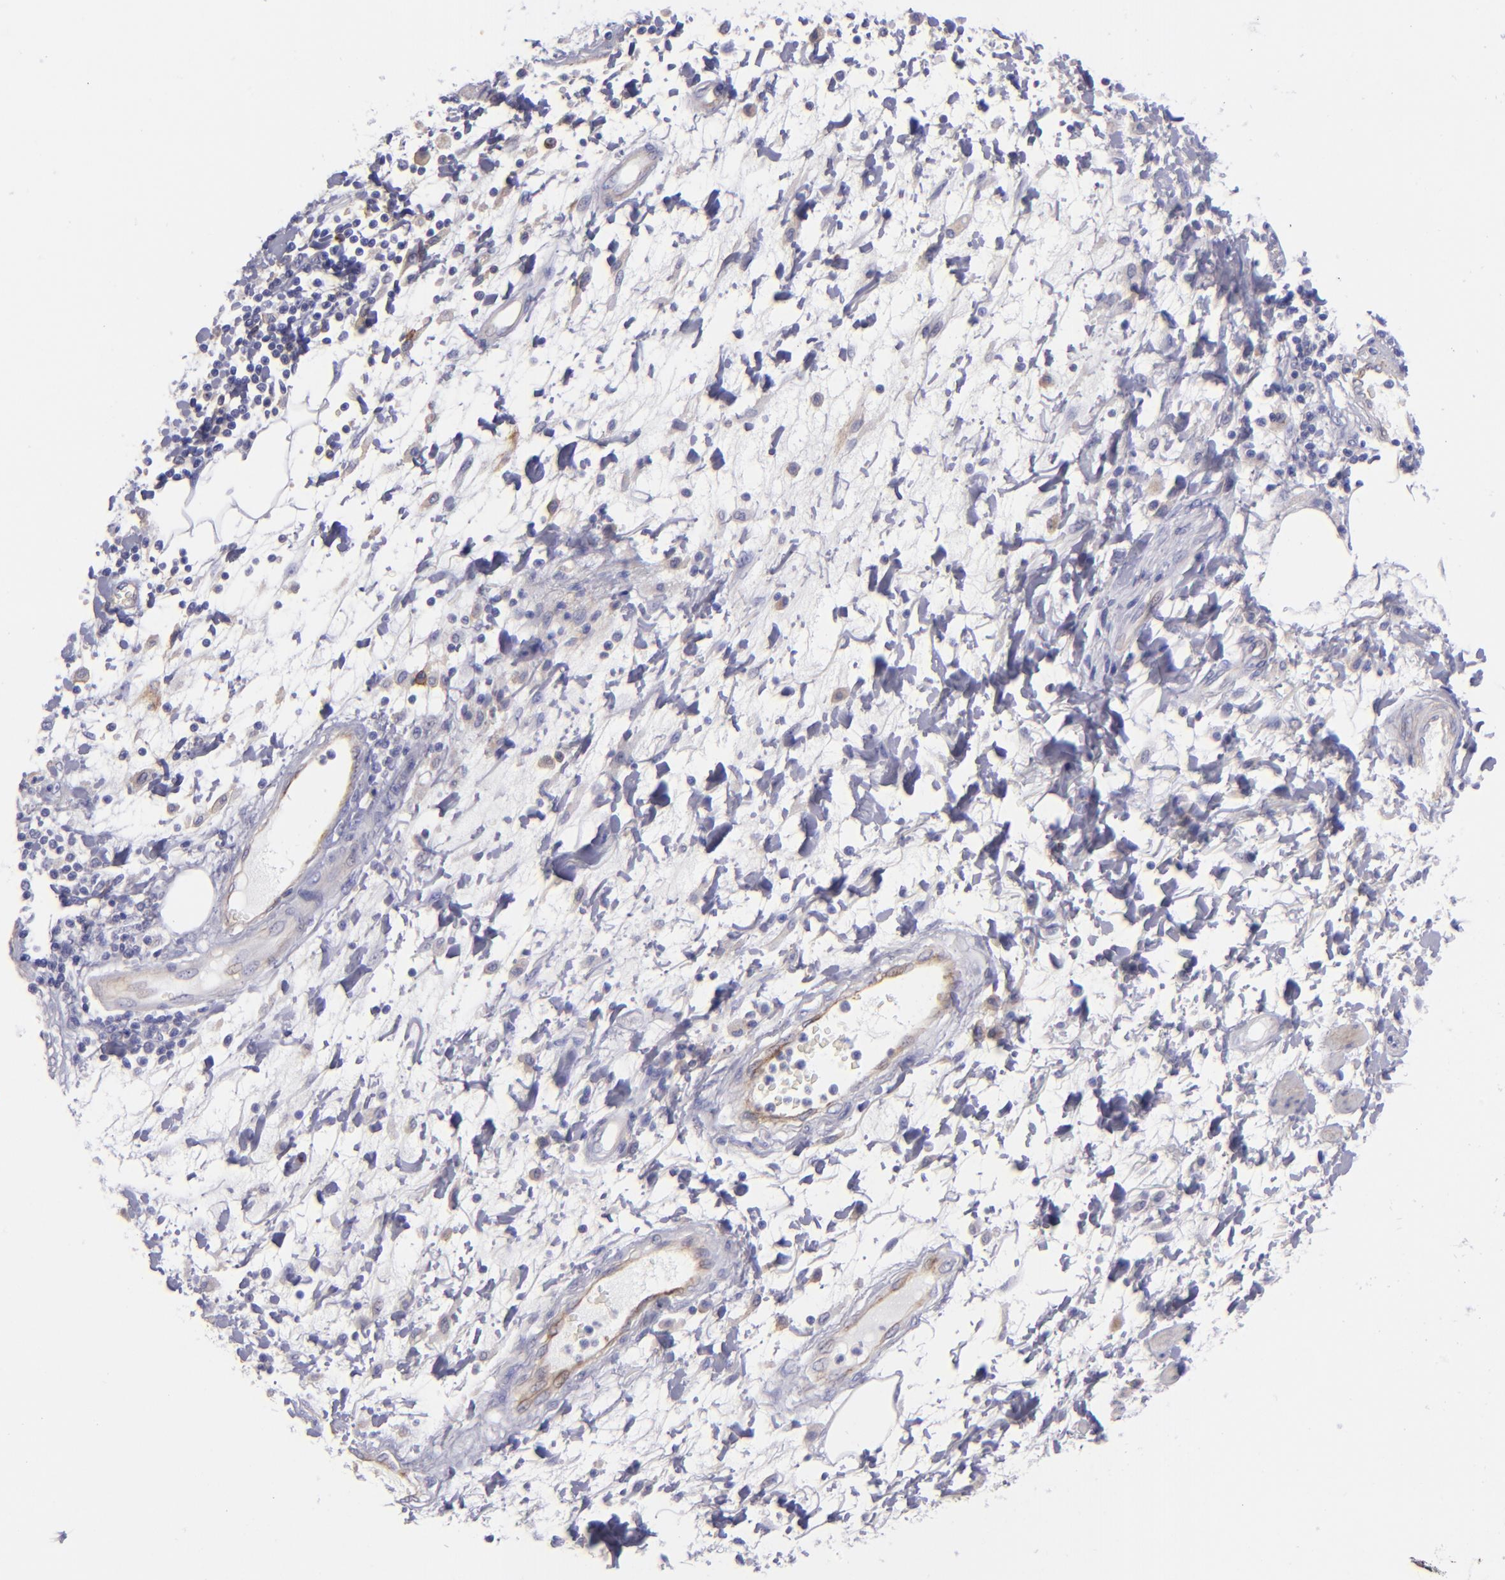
{"staining": {"intensity": "negative", "quantity": "none", "location": "none"}, "tissue": "stomach cancer", "cell_type": "Tumor cells", "image_type": "cancer", "snomed": [{"axis": "morphology", "description": "Adenocarcinoma, NOS"}, {"axis": "topography", "description": "Pancreas"}, {"axis": "topography", "description": "Stomach, upper"}], "caption": "IHC micrograph of neoplastic tissue: stomach cancer (adenocarcinoma) stained with DAB exhibits no significant protein positivity in tumor cells.", "gene": "ENTPD1", "patient": {"sex": "male", "age": 77}}